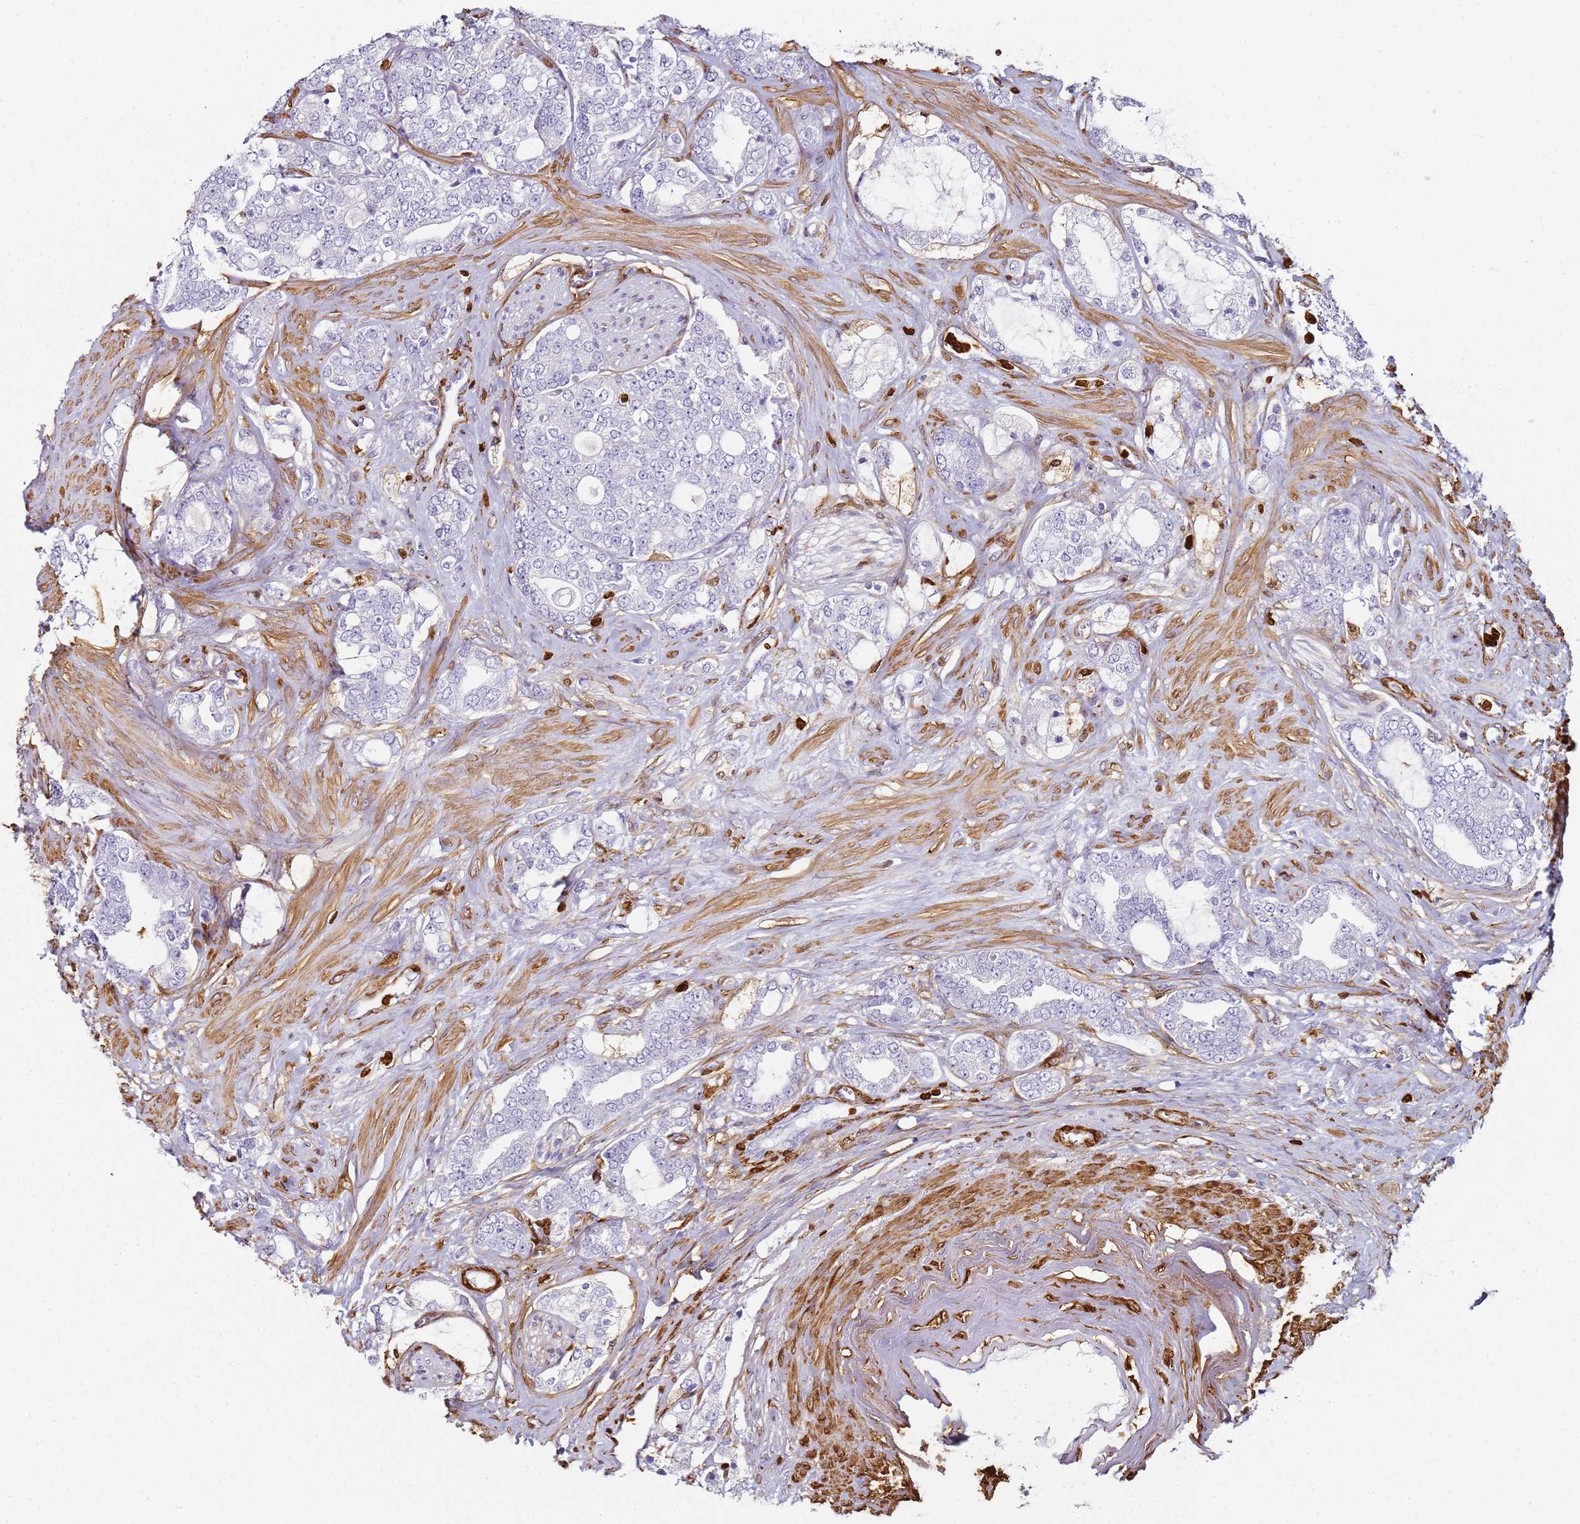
{"staining": {"intensity": "negative", "quantity": "none", "location": "none"}, "tissue": "prostate cancer", "cell_type": "Tumor cells", "image_type": "cancer", "snomed": [{"axis": "morphology", "description": "Adenocarcinoma, High grade"}, {"axis": "topography", "description": "Prostate"}], "caption": "High power microscopy histopathology image of an immunohistochemistry photomicrograph of prostate high-grade adenocarcinoma, revealing no significant staining in tumor cells.", "gene": "S100A4", "patient": {"sex": "male", "age": 64}}